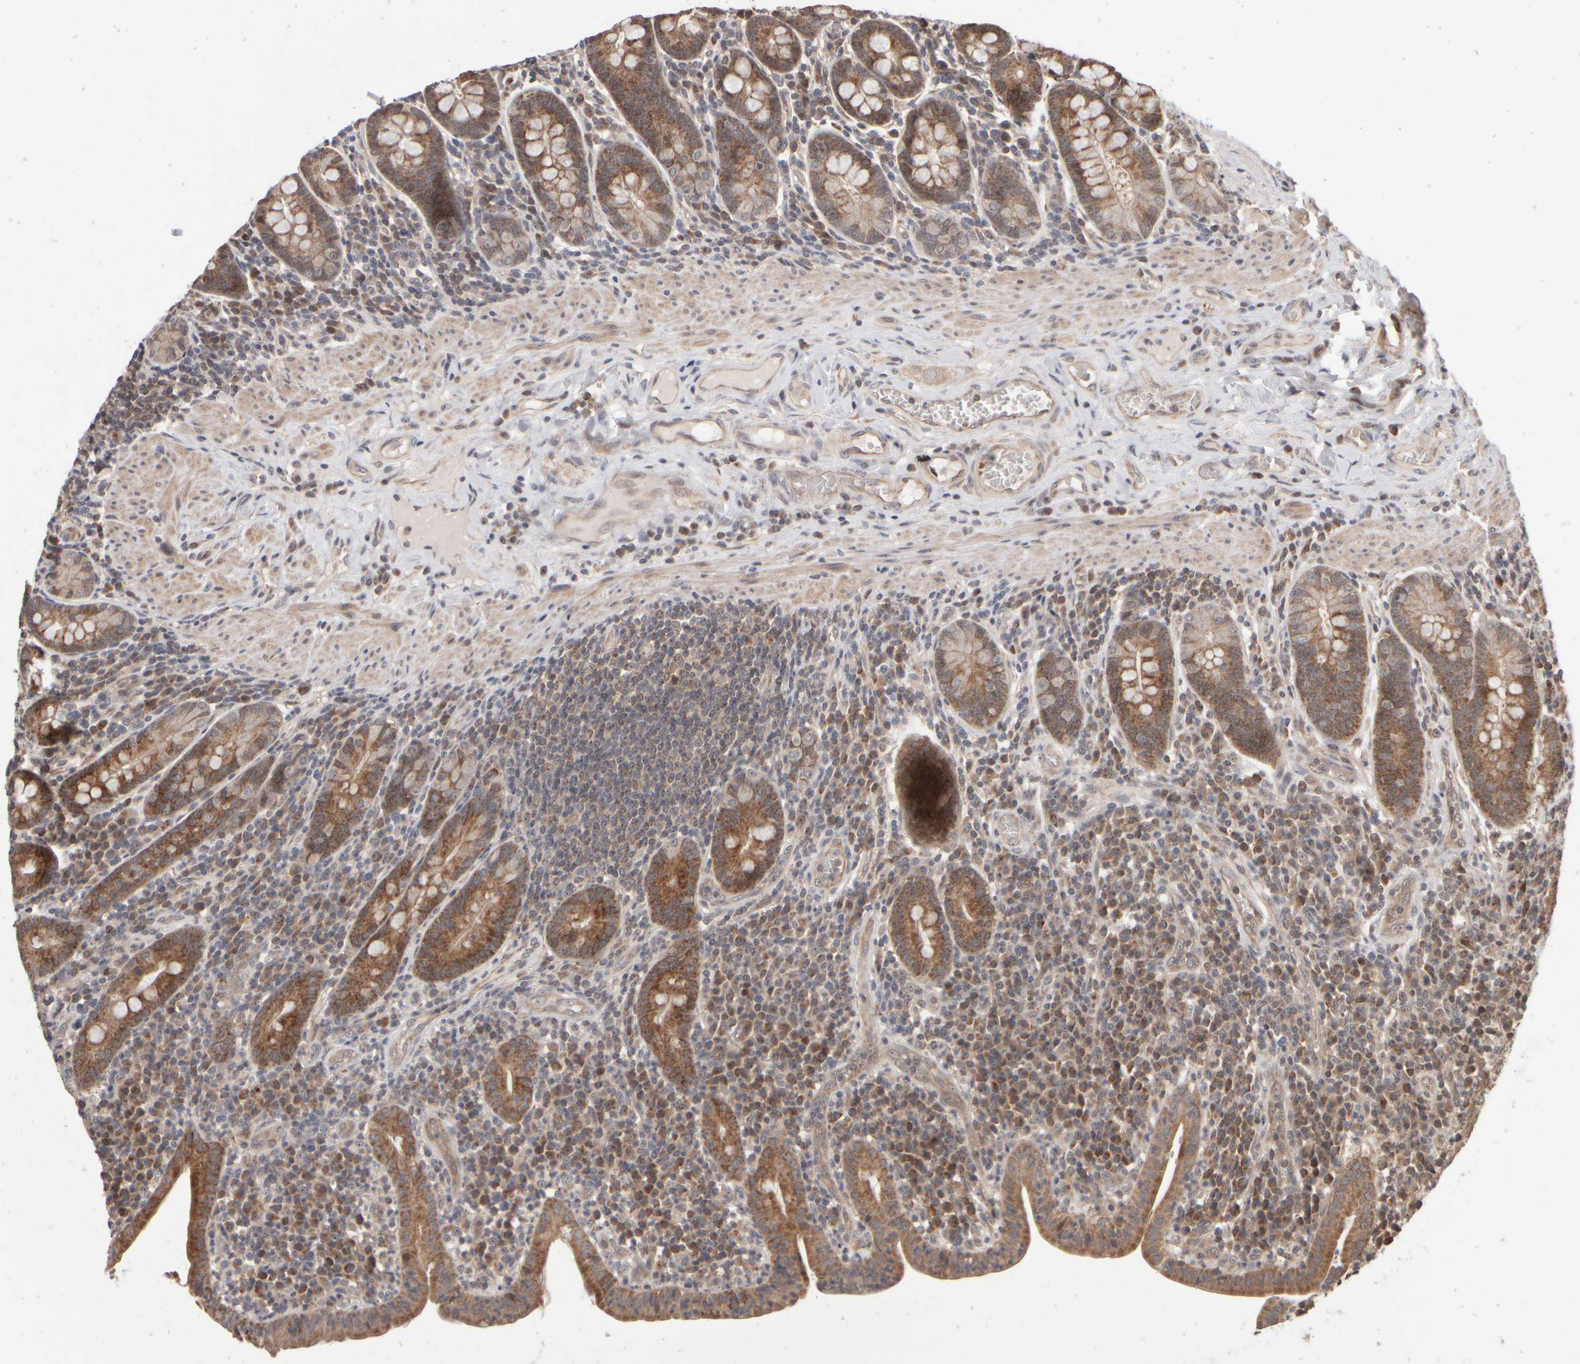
{"staining": {"intensity": "strong", "quantity": ">75%", "location": "cytoplasmic/membranous"}, "tissue": "duodenum", "cell_type": "Glandular cells", "image_type": "normal", "snomed": [{"axis": "morphology", "description": "Normal tissue, NOS"}, {"axis": "morphology", "description": "Adenocarcinoma, NOS"}, {"axis": "topography", "description": "Pancreas"}, {"axis": "topography", "description": "Duodenum"}], "caption": "Immunohistochemistry (IHC) staining of benign duodenum, which displays high levels of strong cytoplasmic/membranous expression in about >75% of glandular cells indicating strong cytoplasmic/membranous protein staining. The staining was performed using DAB (3,3'-diaminobenzidine) (brown) for protein detection and nuclei were counterstained in hematoxylin (blue).", "gene": "ABHD11", "patient": {"sex": "male", "age": 50}}